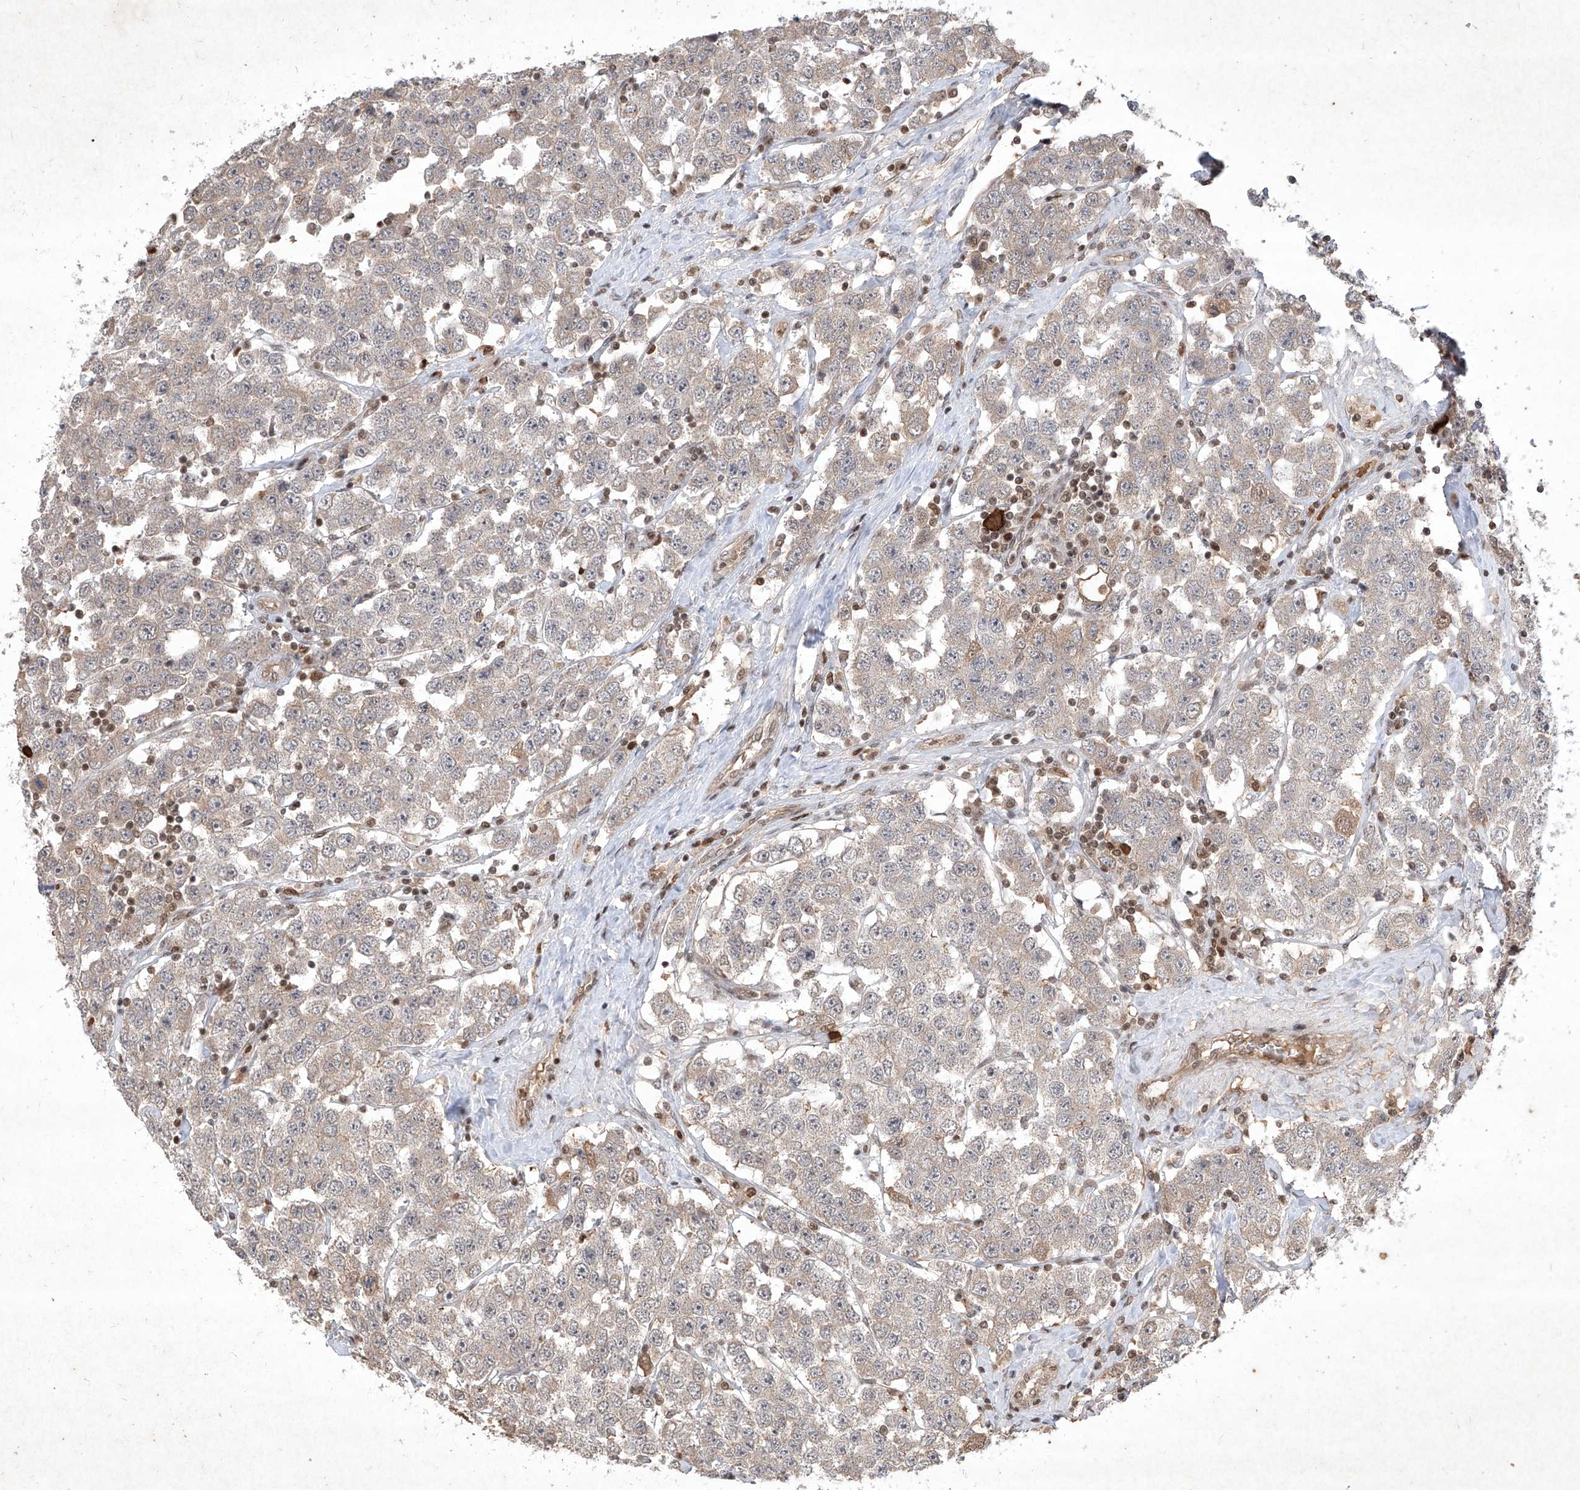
{"staining": {"intensity": "weak", "quantity": "<25%", "location": "cytoplasmic/membranous"}, "tissue": "testis cancer", "cell_type": "Tumor cells", "image_type": "cancer", "snomed": [{"axis": "morphology", "description": "Seminoma, NOS"}, {"axis": "topography", "description": "Testis"}], "caption": "The immunohistochemistry (IHC) photomicrograph has no significant staining in tumor cells of testis cancer tissue.", "gene": "IRF2", "patient": {"sex": "male", "age": 28}}